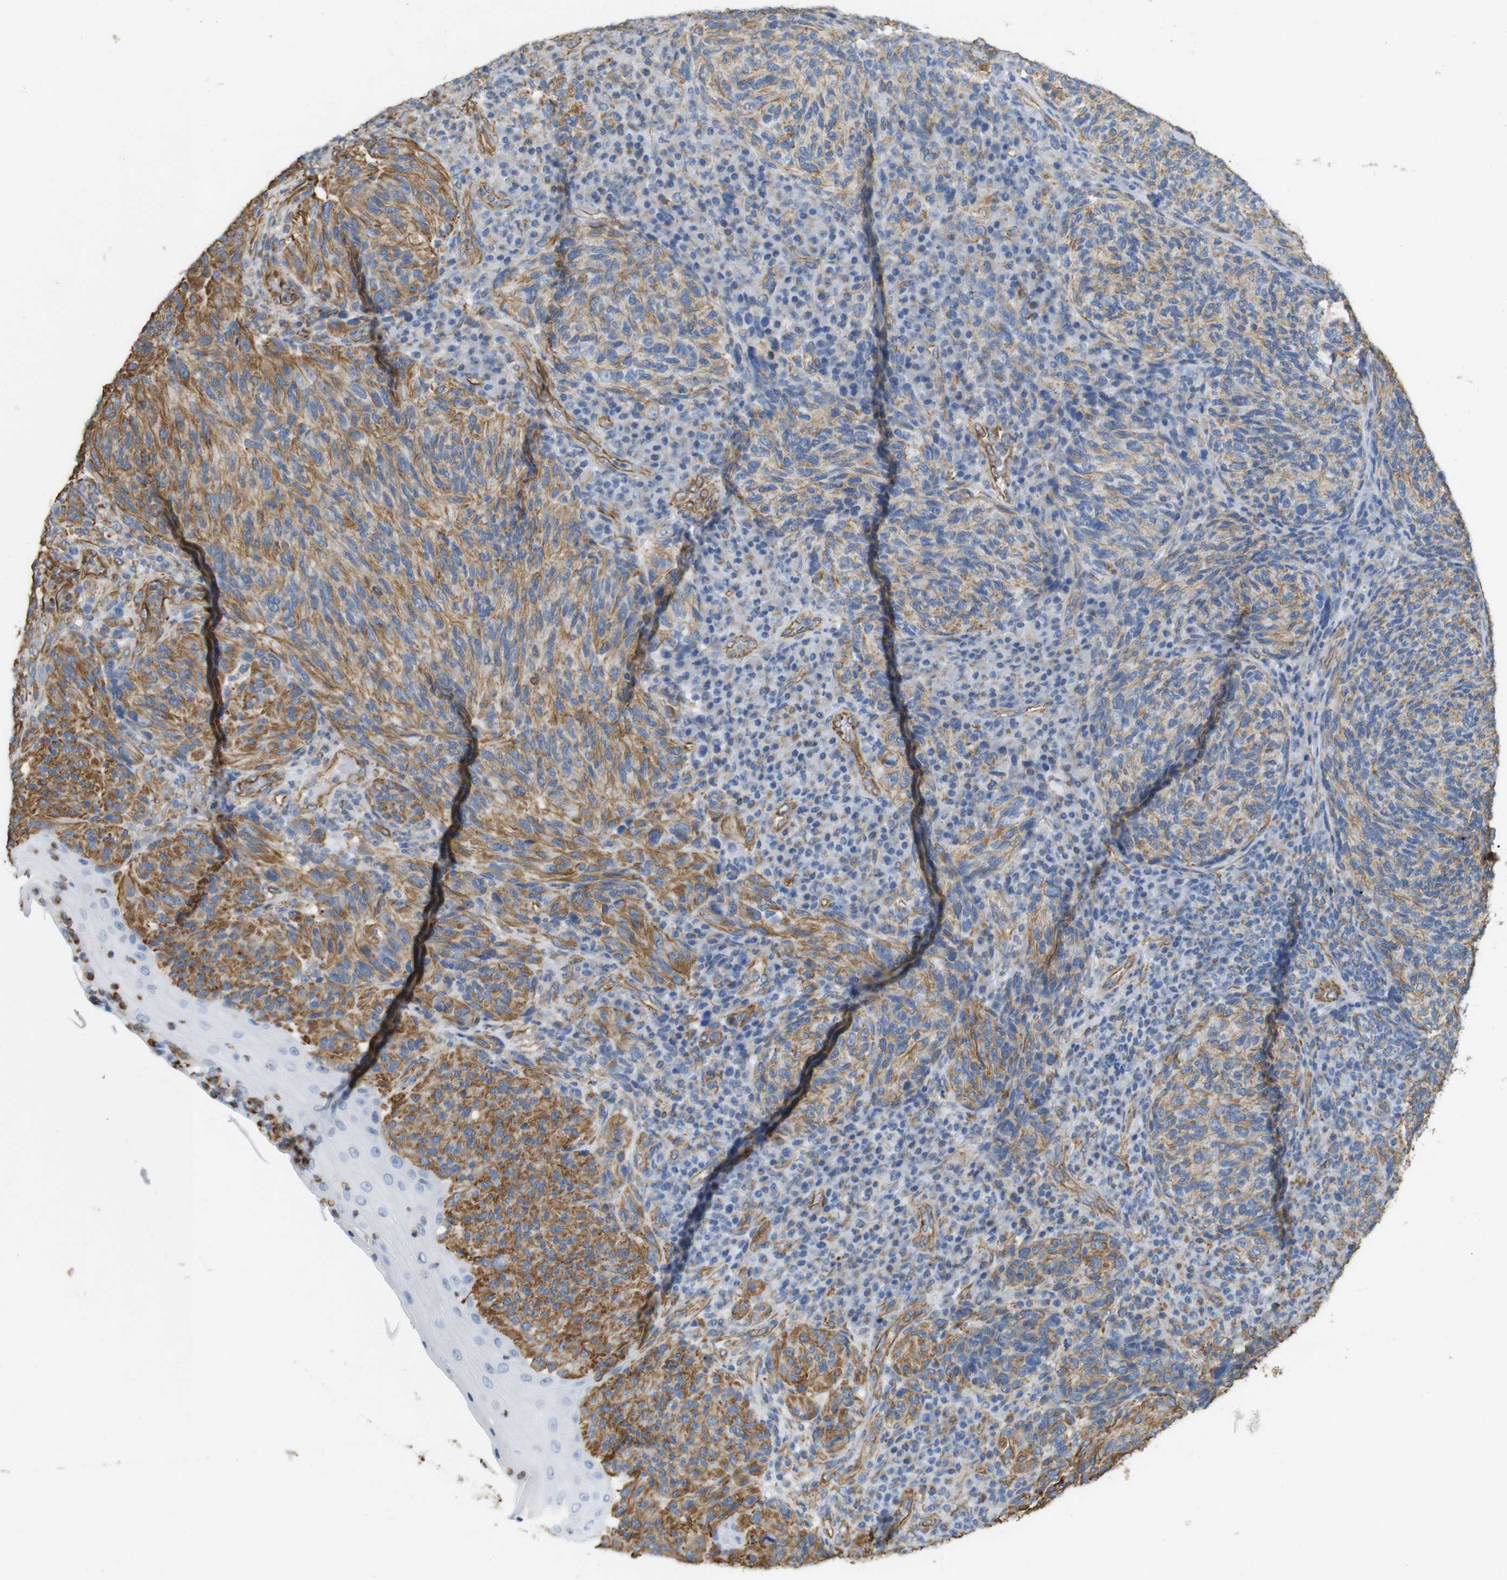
{"staining": {"intensity": "moderate", "quantity": ">75%", "location": "cytoplasmic/membranous"}, "tissue": "melanoma", "cell_type": "Tumor cells", "image_type": "cancer", "snomed": [{"axis": "morphology", "description": "Malignant melanoma, NOS"}, {"axis": "topography", "description": "Skin"}], "caption": "High-magnification brightfield microscopy of malignant melanoma stained with DAB (3,3'-diaminobenzidine) (brown) and counterstained with hematoxylin (blue). tumor cells exhibit moderate cytoplasmic/membranous staining is present in approximately>75% of cells.", "gene": "MS4A10", "patient": {"sex": "female", "age": 73}}